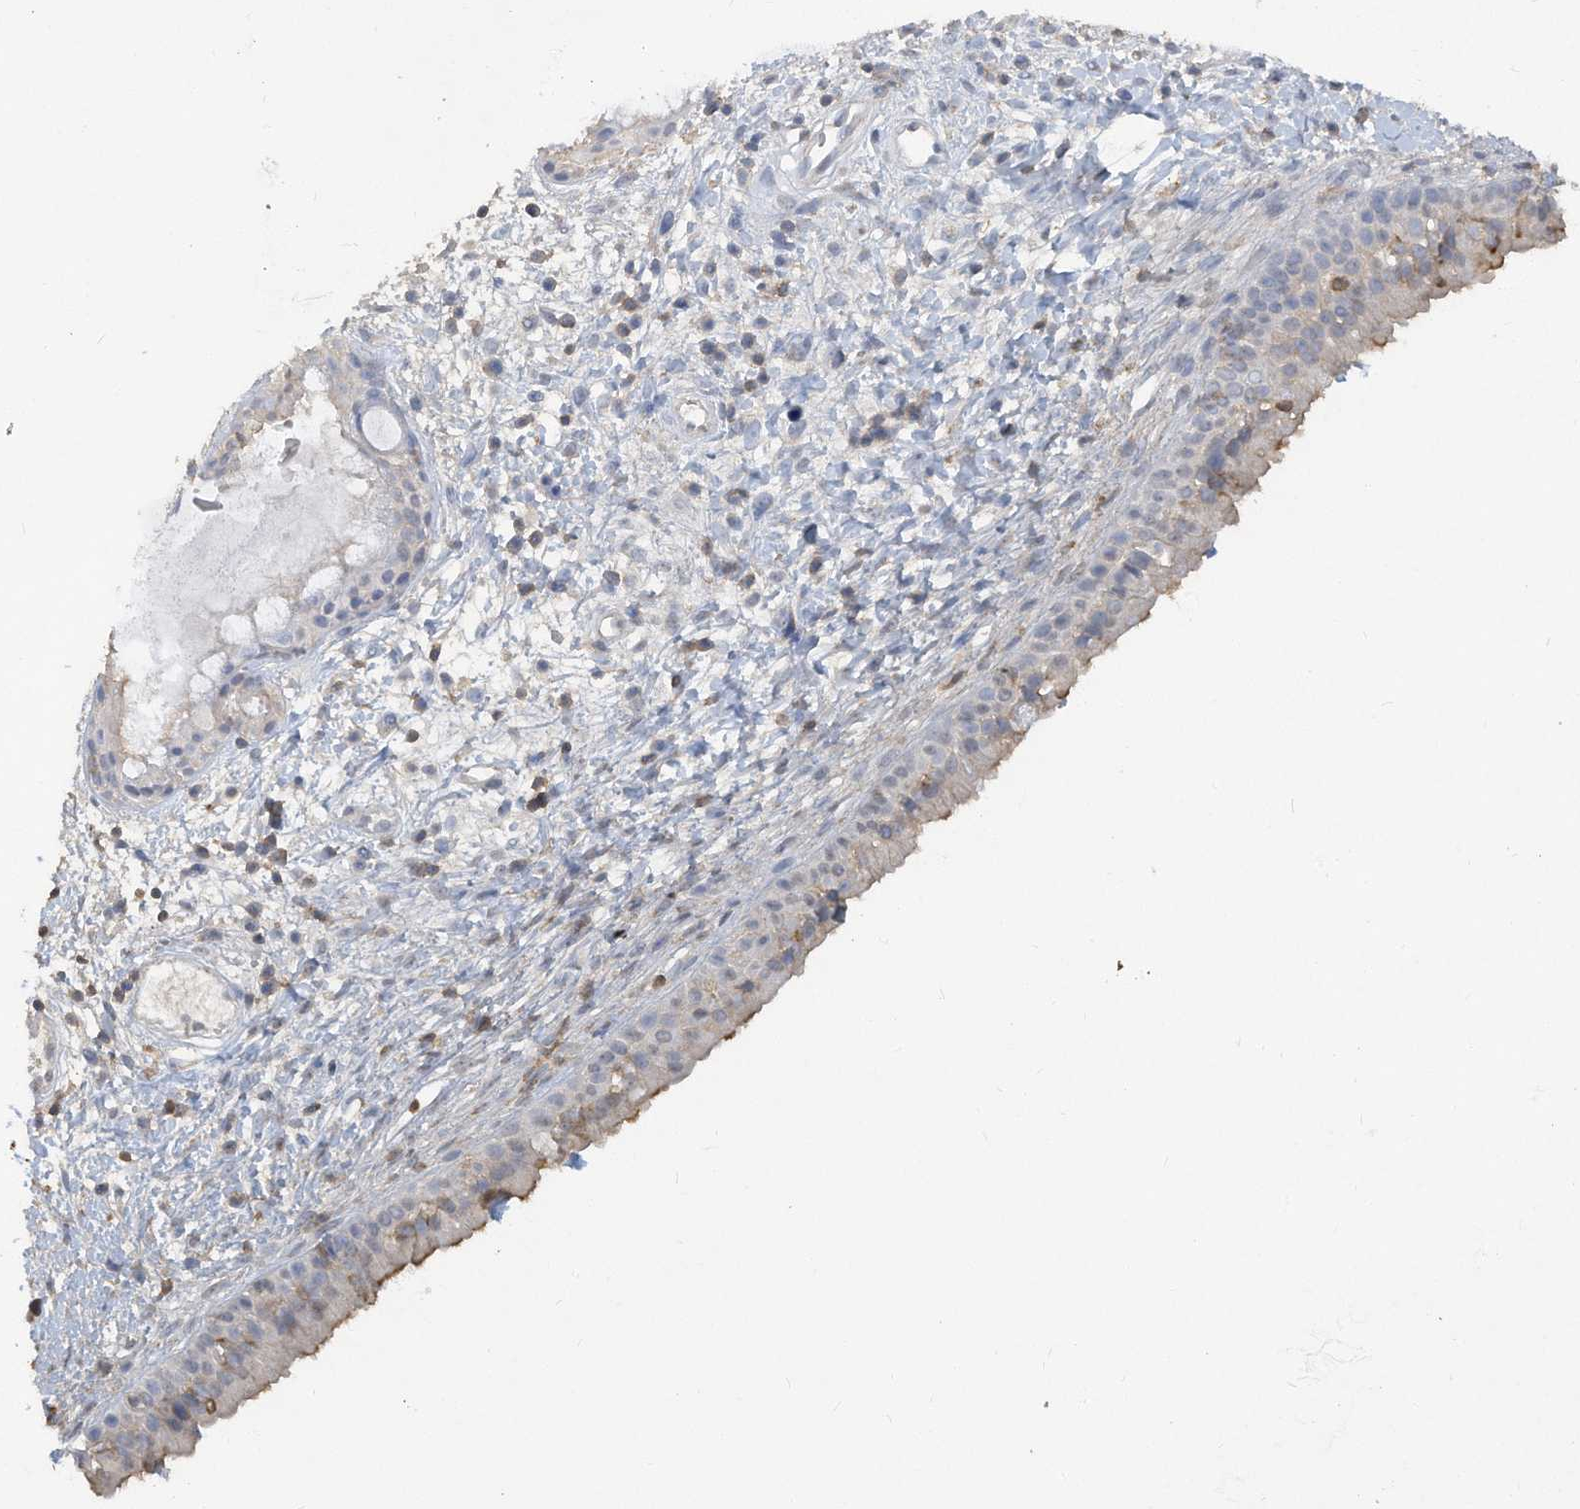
{"staining": {"intensity": "weak", "quantity": "<25%", "location": "cytoplasmic/membranous"}, "tissue": "nasopharynx", "cell_type": "Respiratory epithelial cells", "image_type": "normal", "snomed": [{"axis": "morphology", "description": "Normal tissue, NOS"}, {"axis": "topography", "description": "Nasopharynx"}], "caption": "Immunohistochemistry (IHC) image of benign nasopharynx stained for a protein (brown), which reveals no expression in respiratory epithelial cells. The staining was performed using DAB to visualize the protein expression in brown, while the nuclei were stained in blue with hematoxylin (Magnification: 20x).", "gene": "HAS3", "patient": {"sex": "male", "age": 22}}